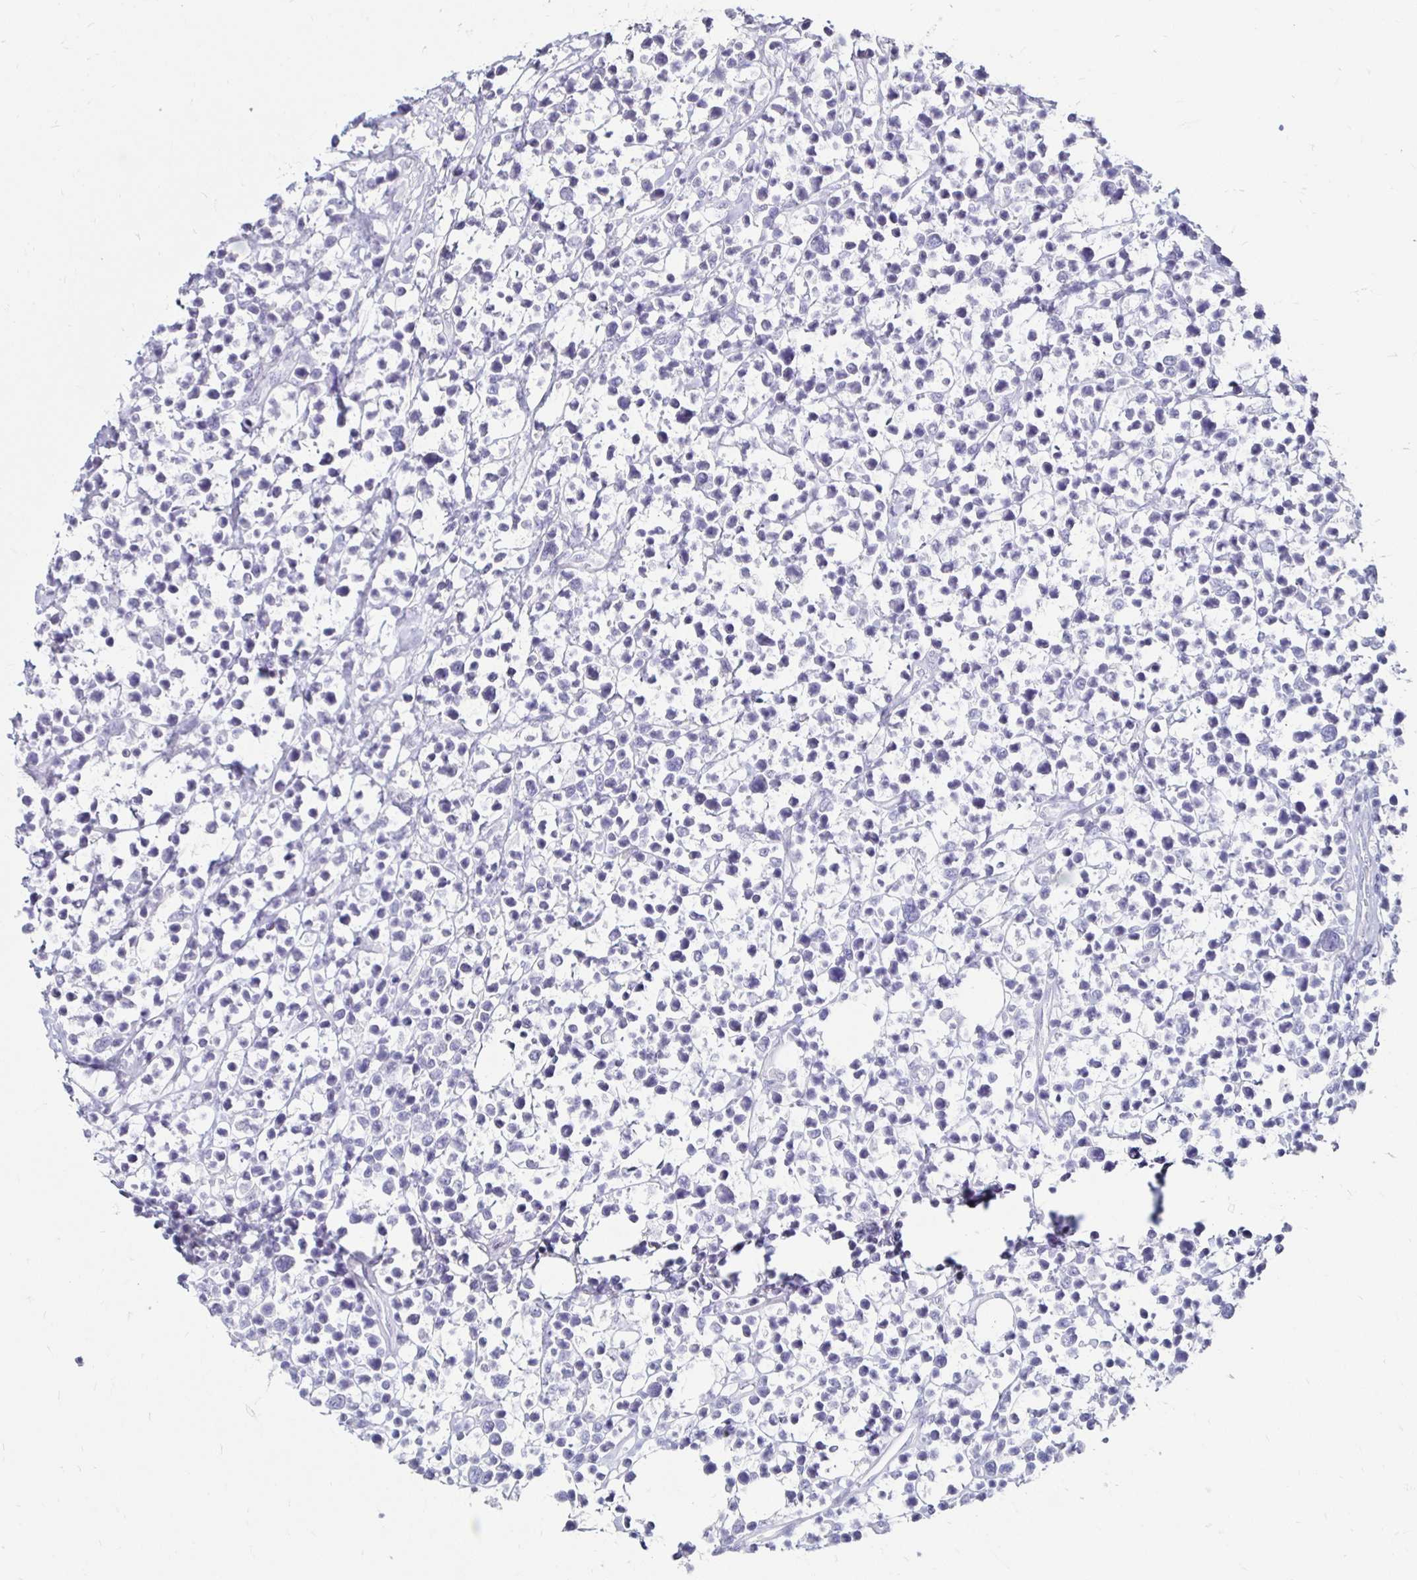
{"staining": {"intensity": "negative", "quantity": "none", "location": "none"}, "tissue": "lymphoma", "cell_type": "Tumor cells", "image_type": "cancer", "snomed": [{"axis": "morphology", "description": "Malignant lymphoma, non-Hodgkin's type, Low grade"}, {"axis": "topography", "description": "Lymph node"}], "caption": "The image displays no staining of tumor cells in malignant lymphoma, non-Hodgkin's type (low-grade).", "gene": "TOMM34", "patient": {"sex": "male", "age": 60}}